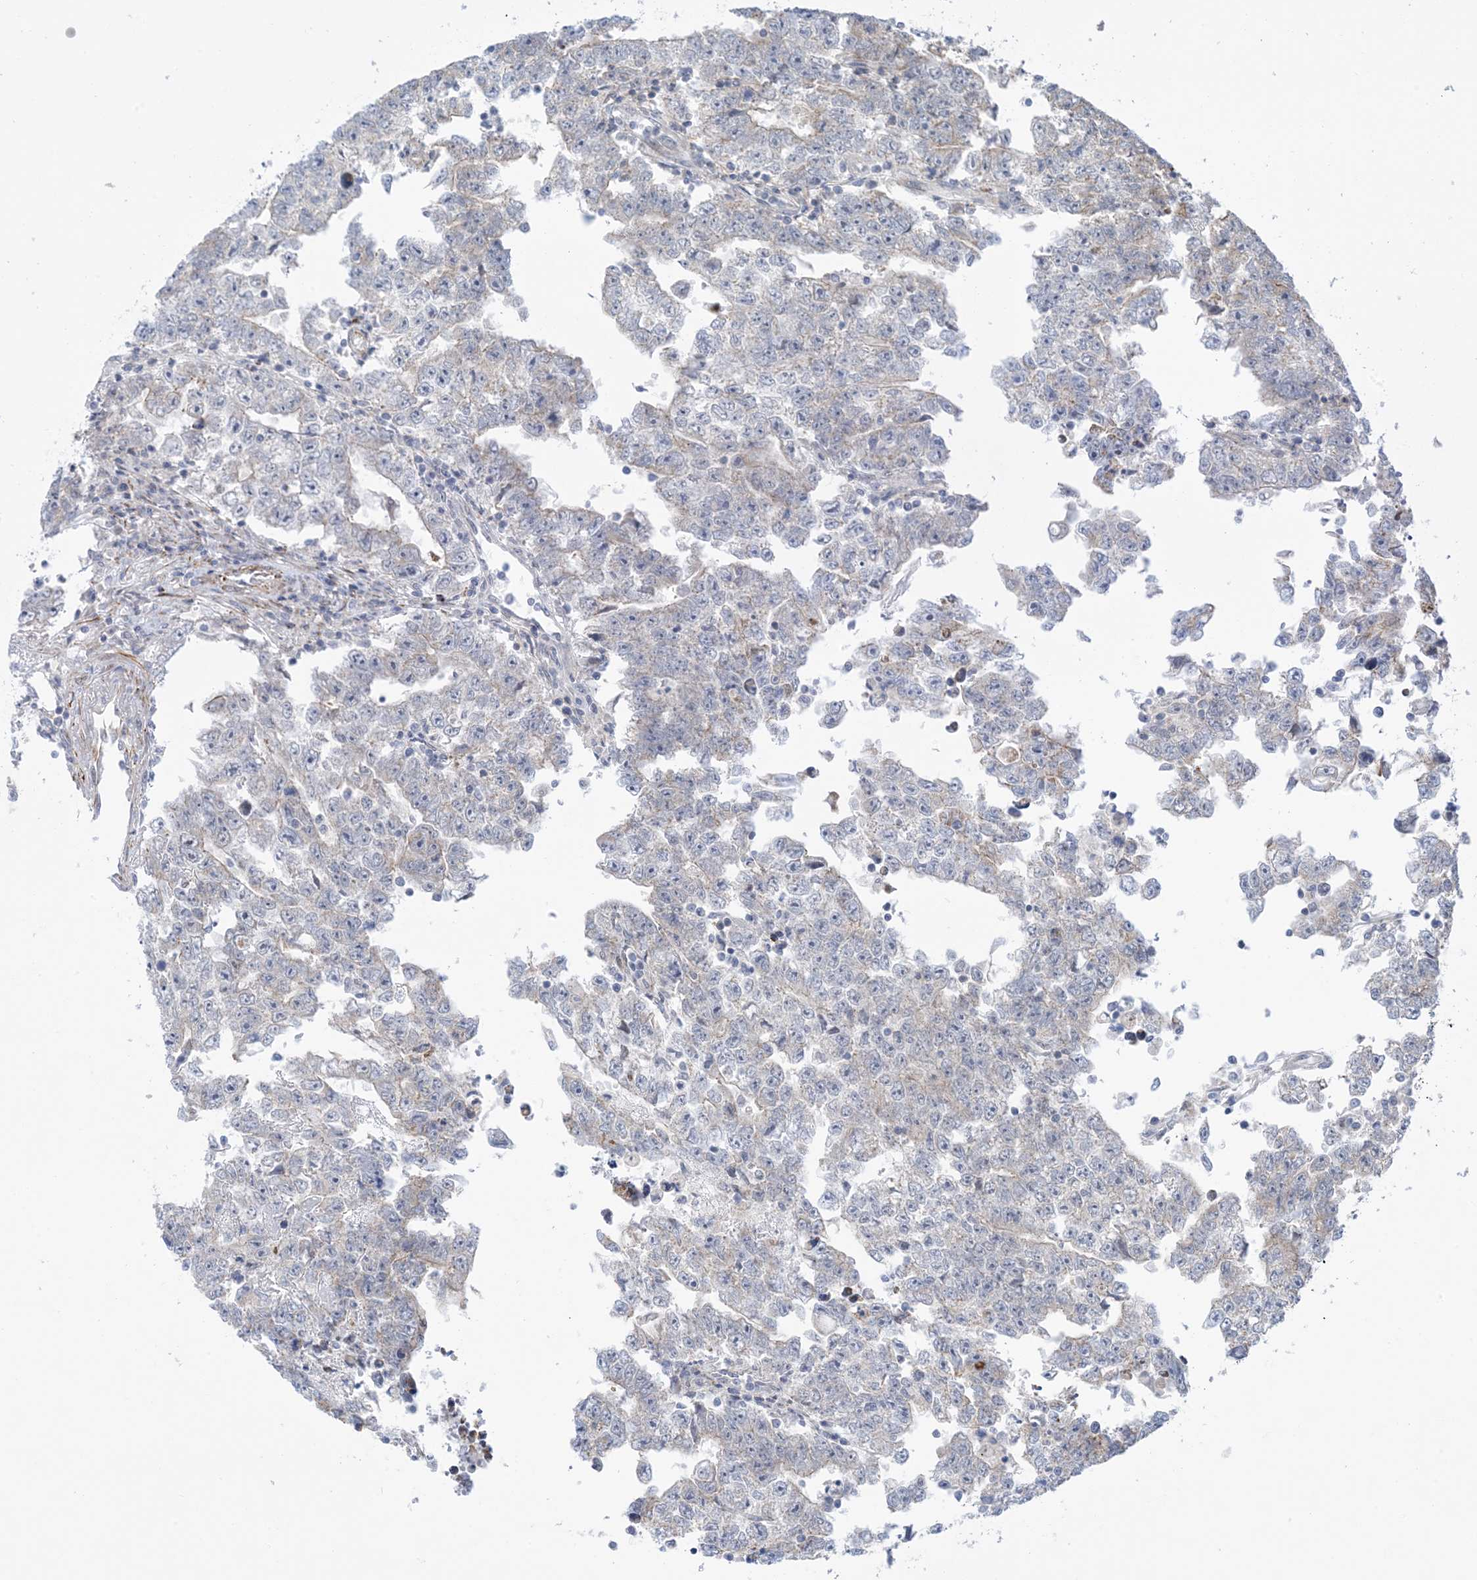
{"staining": {"intensity": "negative", "quantity": "none", "location": "none"}, "tissue": "testis cancer", "cell_type": "Tumor cells", "image_type": "cancer", "snomed": [{"axis": "morphology", "description": "Carcinoma, Embryonal, NOS"}, {"axis": "topography", "description": "Testis"}], "caption": "An IHC image of testis cancer (embryonal carcinoma) is shown. There is no staining in tumor cells of testis cancer (embryonal carcinoma). The staining is performed using DAB (3,3'-diaminobenzidine) brown chromogen with nuclei counter-stained in using hematoxylin.", "gene": "ZNF8", "patient": {"sex": "male", "age": 25}}